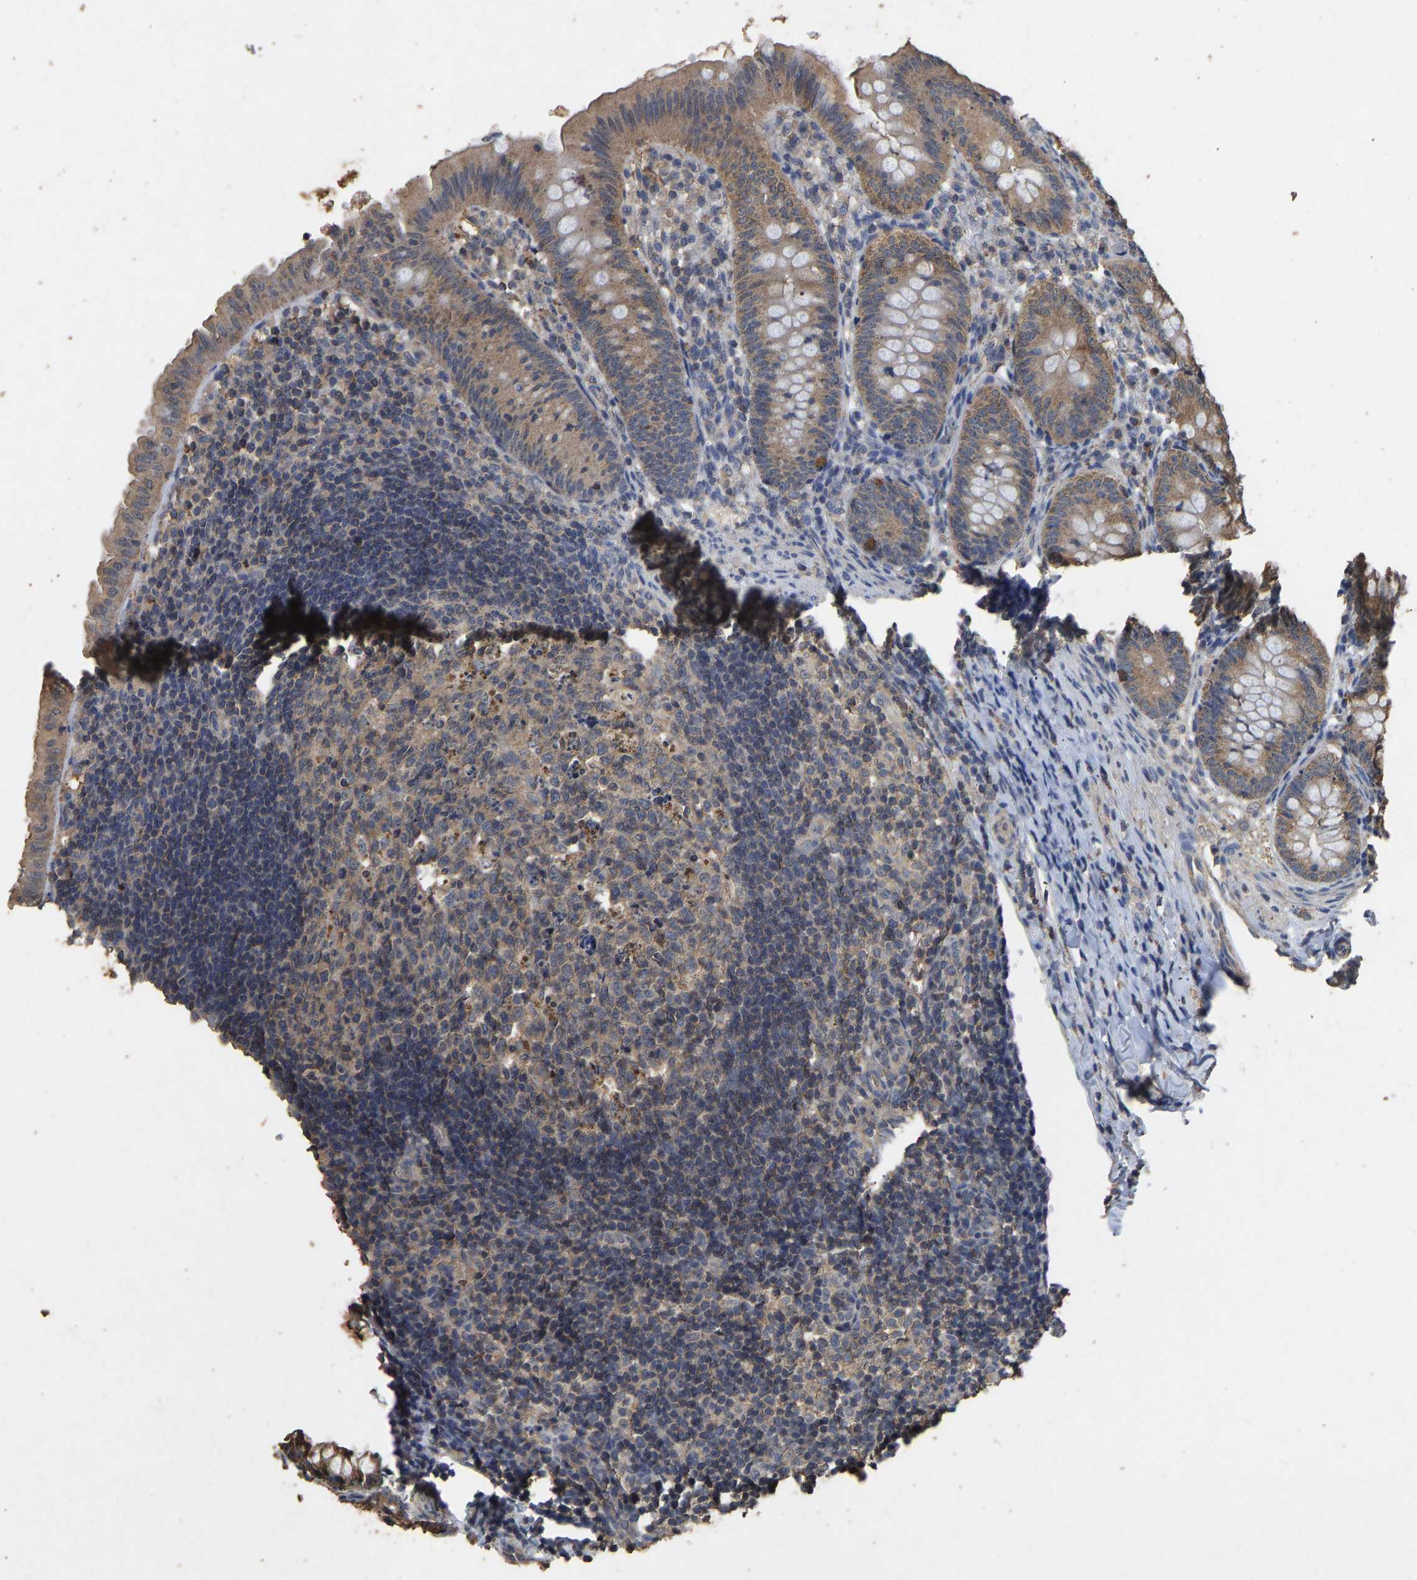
{"staining": {"intensity": "moderate", "quantity": ">75%", "location": "cytoplasmic/membranous"}, "tissue": "appendix", "cell_type": "Glandular cells", "image_type": "normal", "snomed": [{"axis": "morphology", "description": "Normal tissue, NOS"}, {"axis": "topography", "description": "Appendix"}], "caption": "Immunohistochemical staining of benign appendix demonstrates moderate cytoplasmic/membranous protein expression in approximately >75% of glandular cells. The staining was performed using DAB (3,3'-diaminobenzidine) to visualize the protein expression in brown, while the nuclei were stained in blue with hematoxylin (Magnification: 20x).", "gene": "CIDEC", "patient": {"sex": "male", "age": 1}}